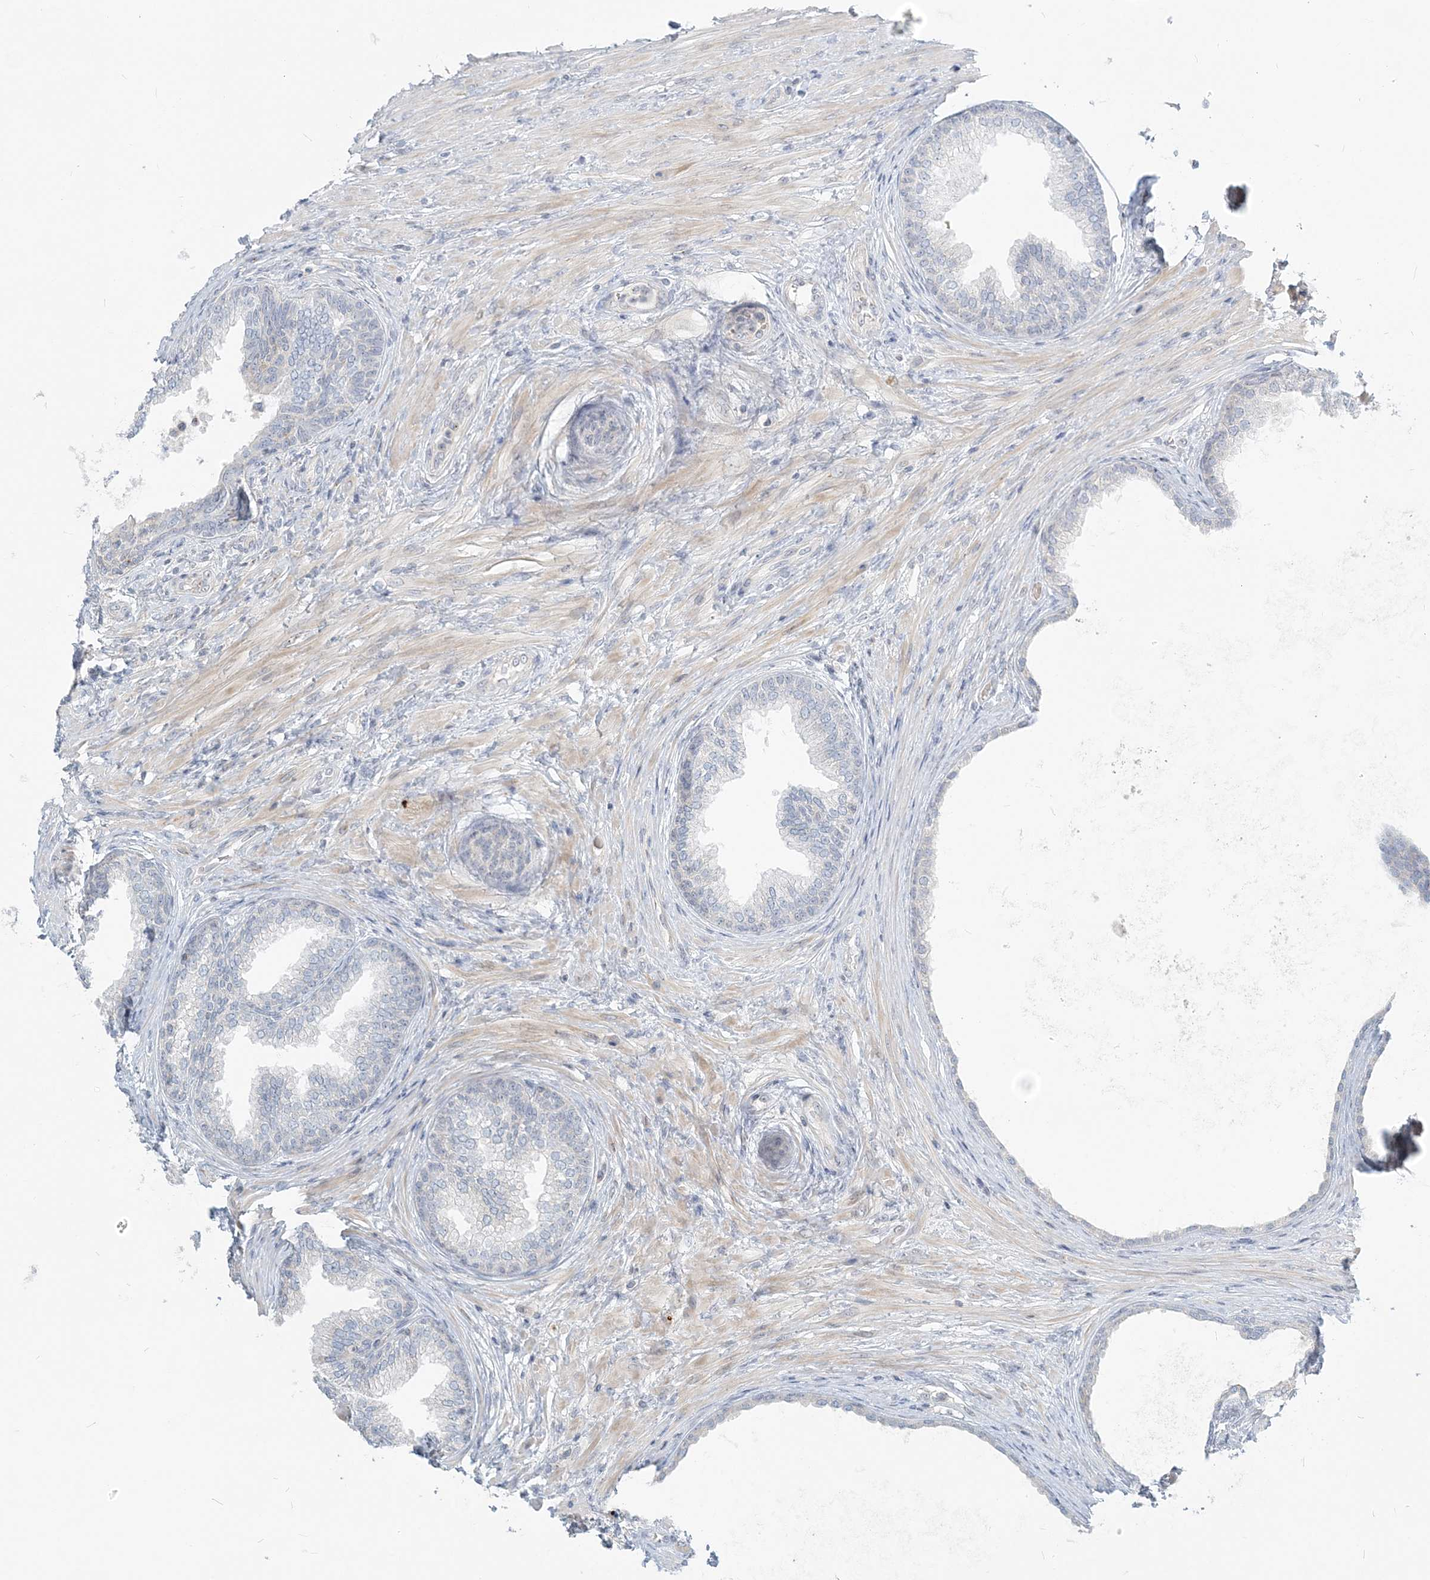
{"staining": {"intensity": "negative", "quantity": "none", "location": "none"}, "tissue": "prostate", "cell_type": "Glandular cells", "image_type": "normal", "snomed": [{"axis": "morphology", "description": "Normal tissue, NOS"}, {"axis": "topography", "description": "Prostate"}], "caption": "Immunohistochemistry photomicrograph of normal prostate: prostate stained with DAB (3,3'-diaminobenzidine) demonstrates no significant protein expression in glandular cells. (DAB (3,3'-diaminobenzidine) immunohistochemistry visualized using brightfield microscopy, high magnification).", "gene": "NAA11", "patient": {"sex": "male", "age": 76}}